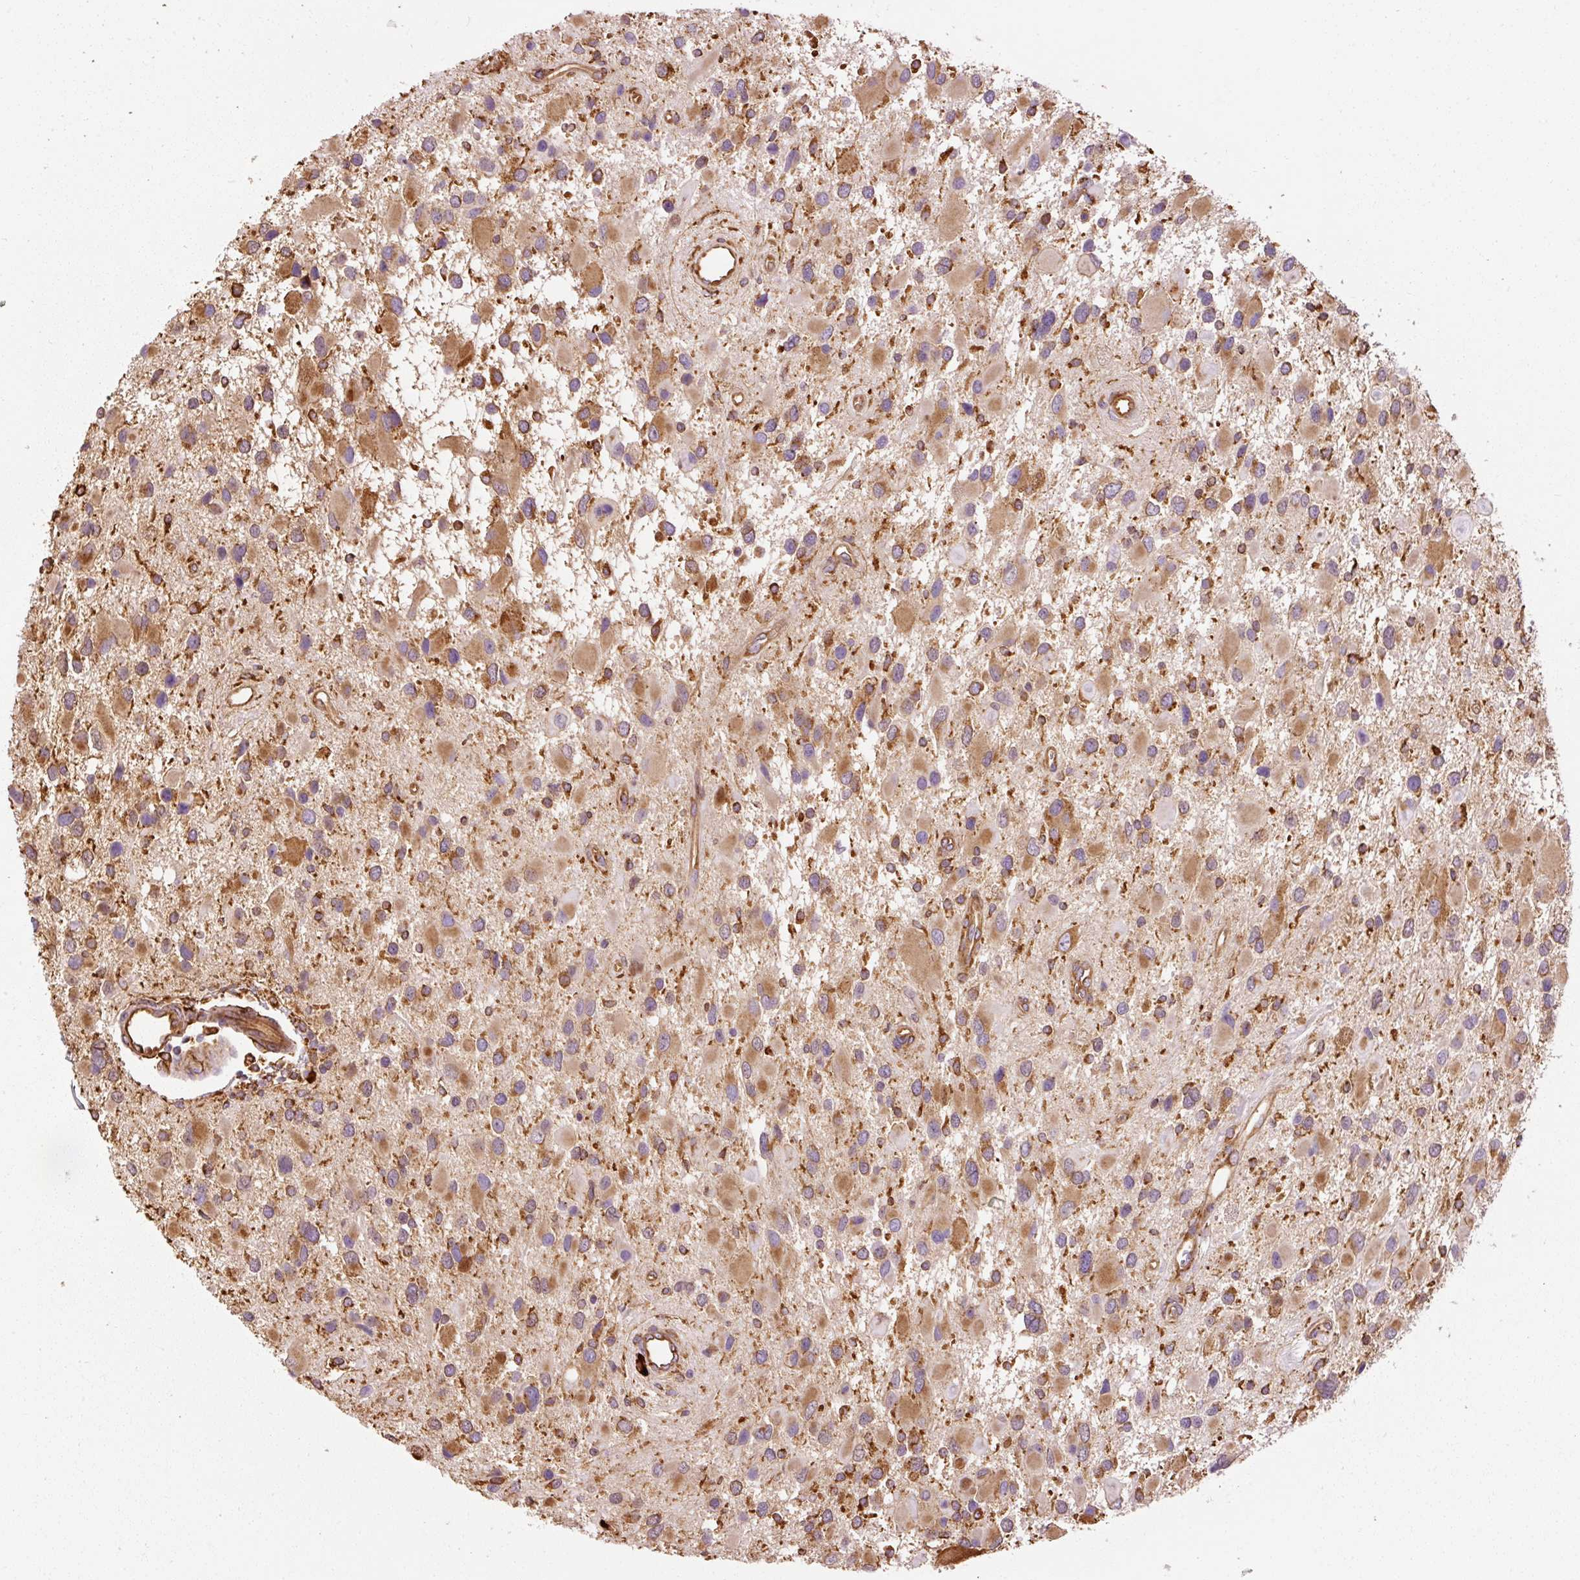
{"staining": {"intensity": "moderate", "quantity": ">75%", "location": "cytoplasmic/membranous"}, "tissue": "glioma", "cell_type": "Tumor cells", "image_type": "cancer", "snomed": [{"axis": "morphology", "description": "Glioma, malignant, High grade"}, {"axis": "topography", "description": "Brain"}], "caption": "Immunohistochemical staining of human high-grade glioma (malignant) shows medium levels of moderate cytoplasmic/membranous protein expression in approximately >75% of tumor cells.", "gene": "KLC1", "patient": {"sex": "male", "age": 53}}